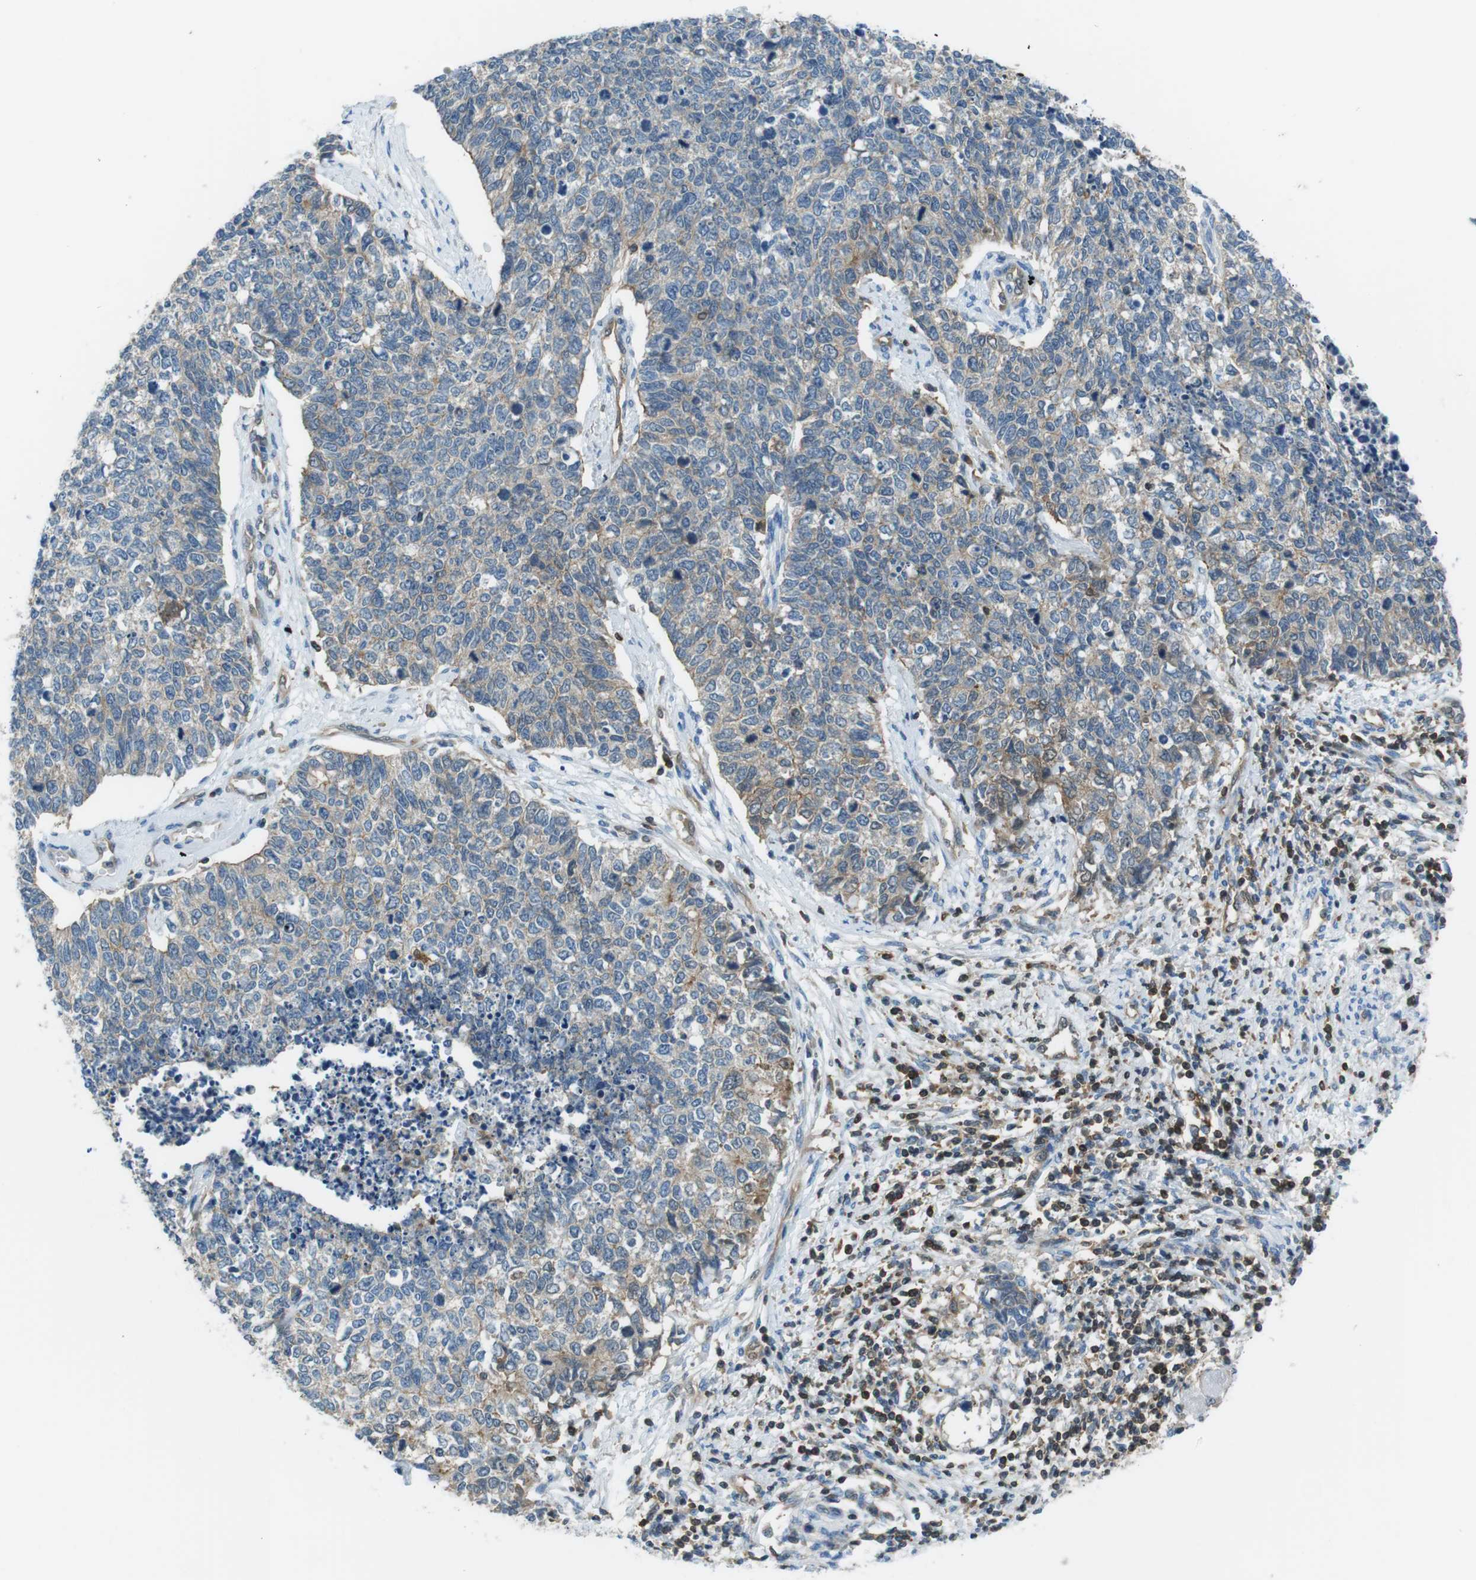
{"staining": {"intensity": "weak", "quantity": "25%-75%", "location": "cytoplasmic/membranous"}, "tissue": "cervical cancer", "cell_type": "Tumor cells", "image_type": "cancer", "snomed": [{"axis": "morphology", "description": "Squamous cell carcinoma, NOS"}, {"axis": "topography", "description": "Cervix"}], "caption": "Immunohistochemical staining of human cervical cancer demonstrates low levels of weak cytoplasmic/membranous protein positivity in about 25%-75% of tumor cells.", "gene": "TES", "patient": {"sex": "female", "age": 63}}